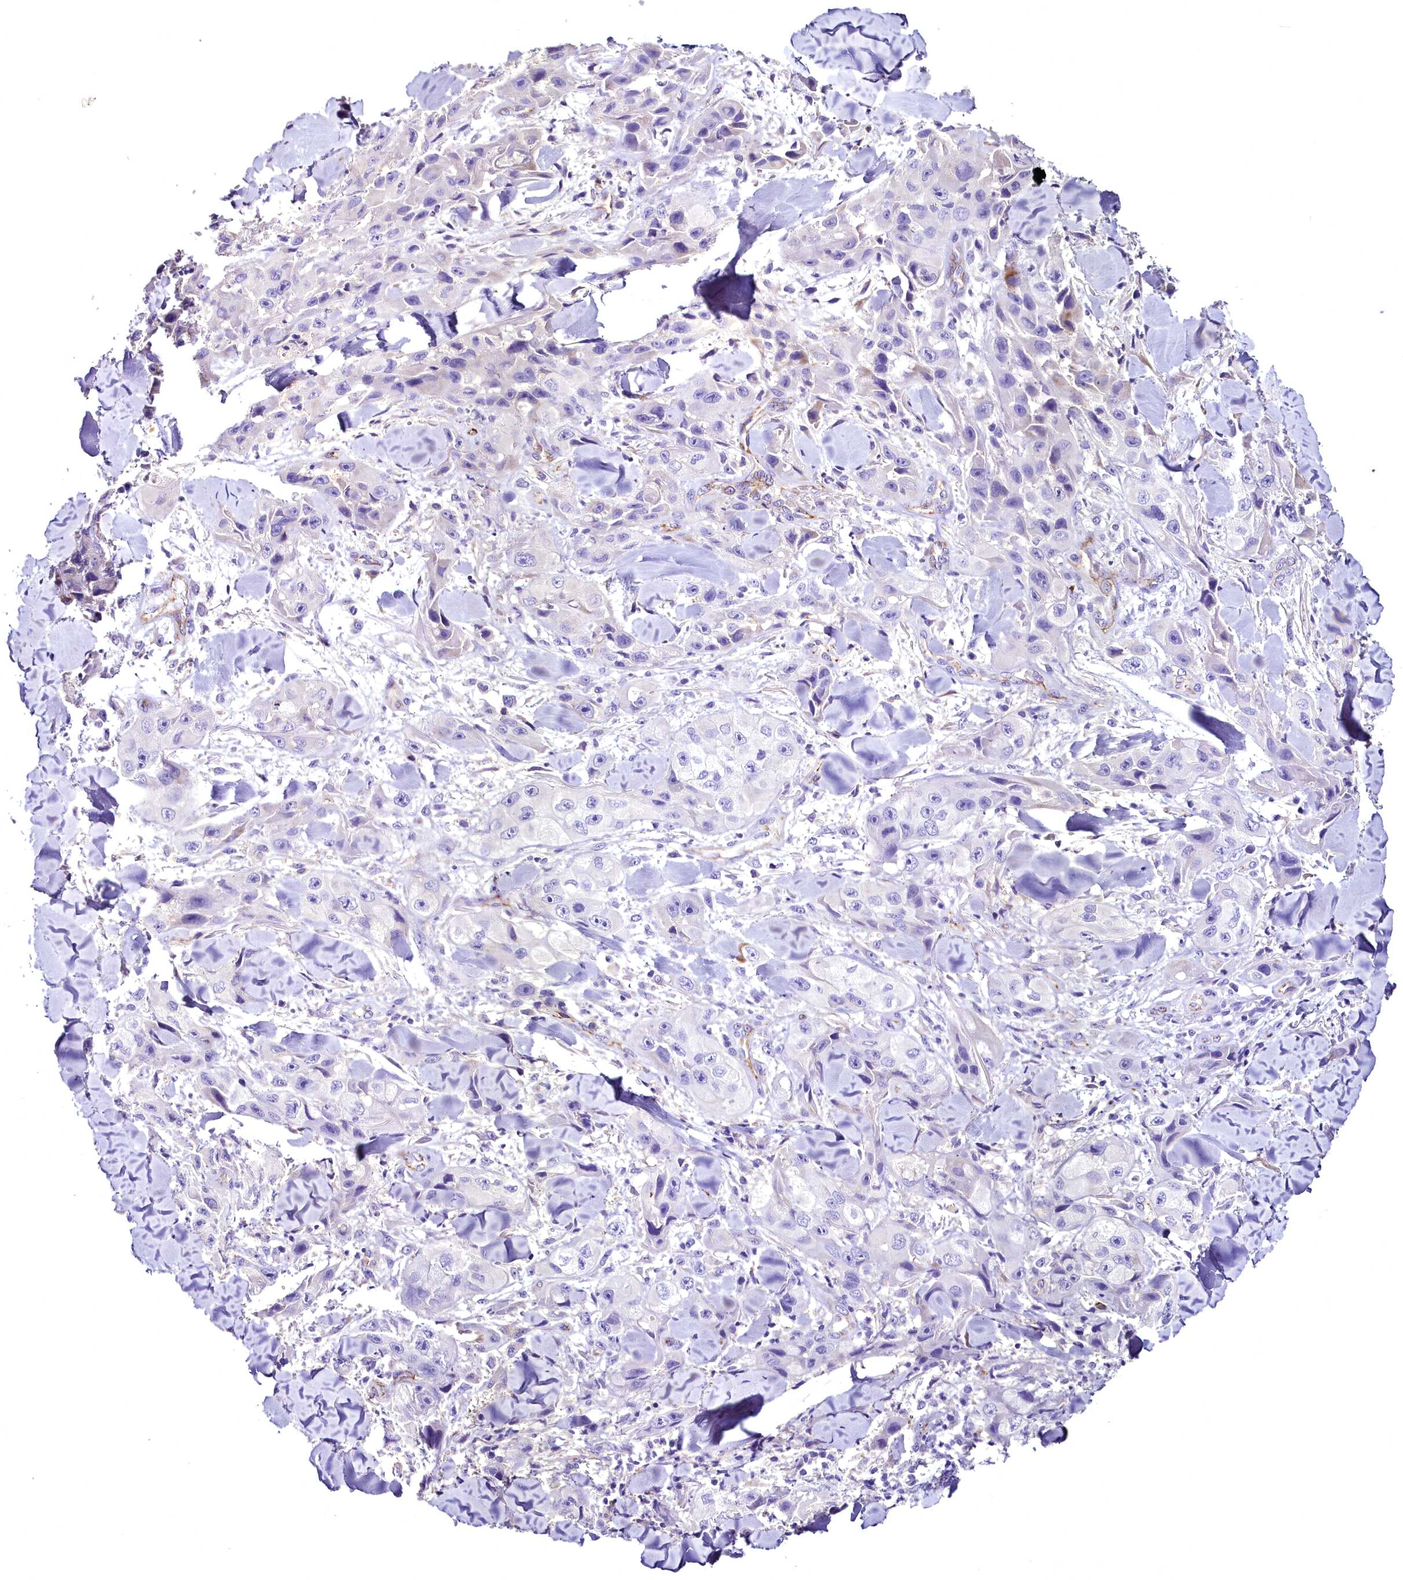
{"staining": {"intensity": "negative", "quantity": "none", "location": "none"}, "tissue": "skin cancer", "cell_type": "Tumor cells", "image_type": "cancer", "snomed": [{"axis": "morphology", "description": "Squamous cell carcinoma, NOS"}, {"axis": "topography", "description": "Skin"}, {"axis": "topography", "description": "Subcutis"}], "caption": "Tumor cells are negative for protein expression in human skin squamous cell carcinoma.", "gene": "MS4A18", "patient": {"sex": "male", "age": 73}}